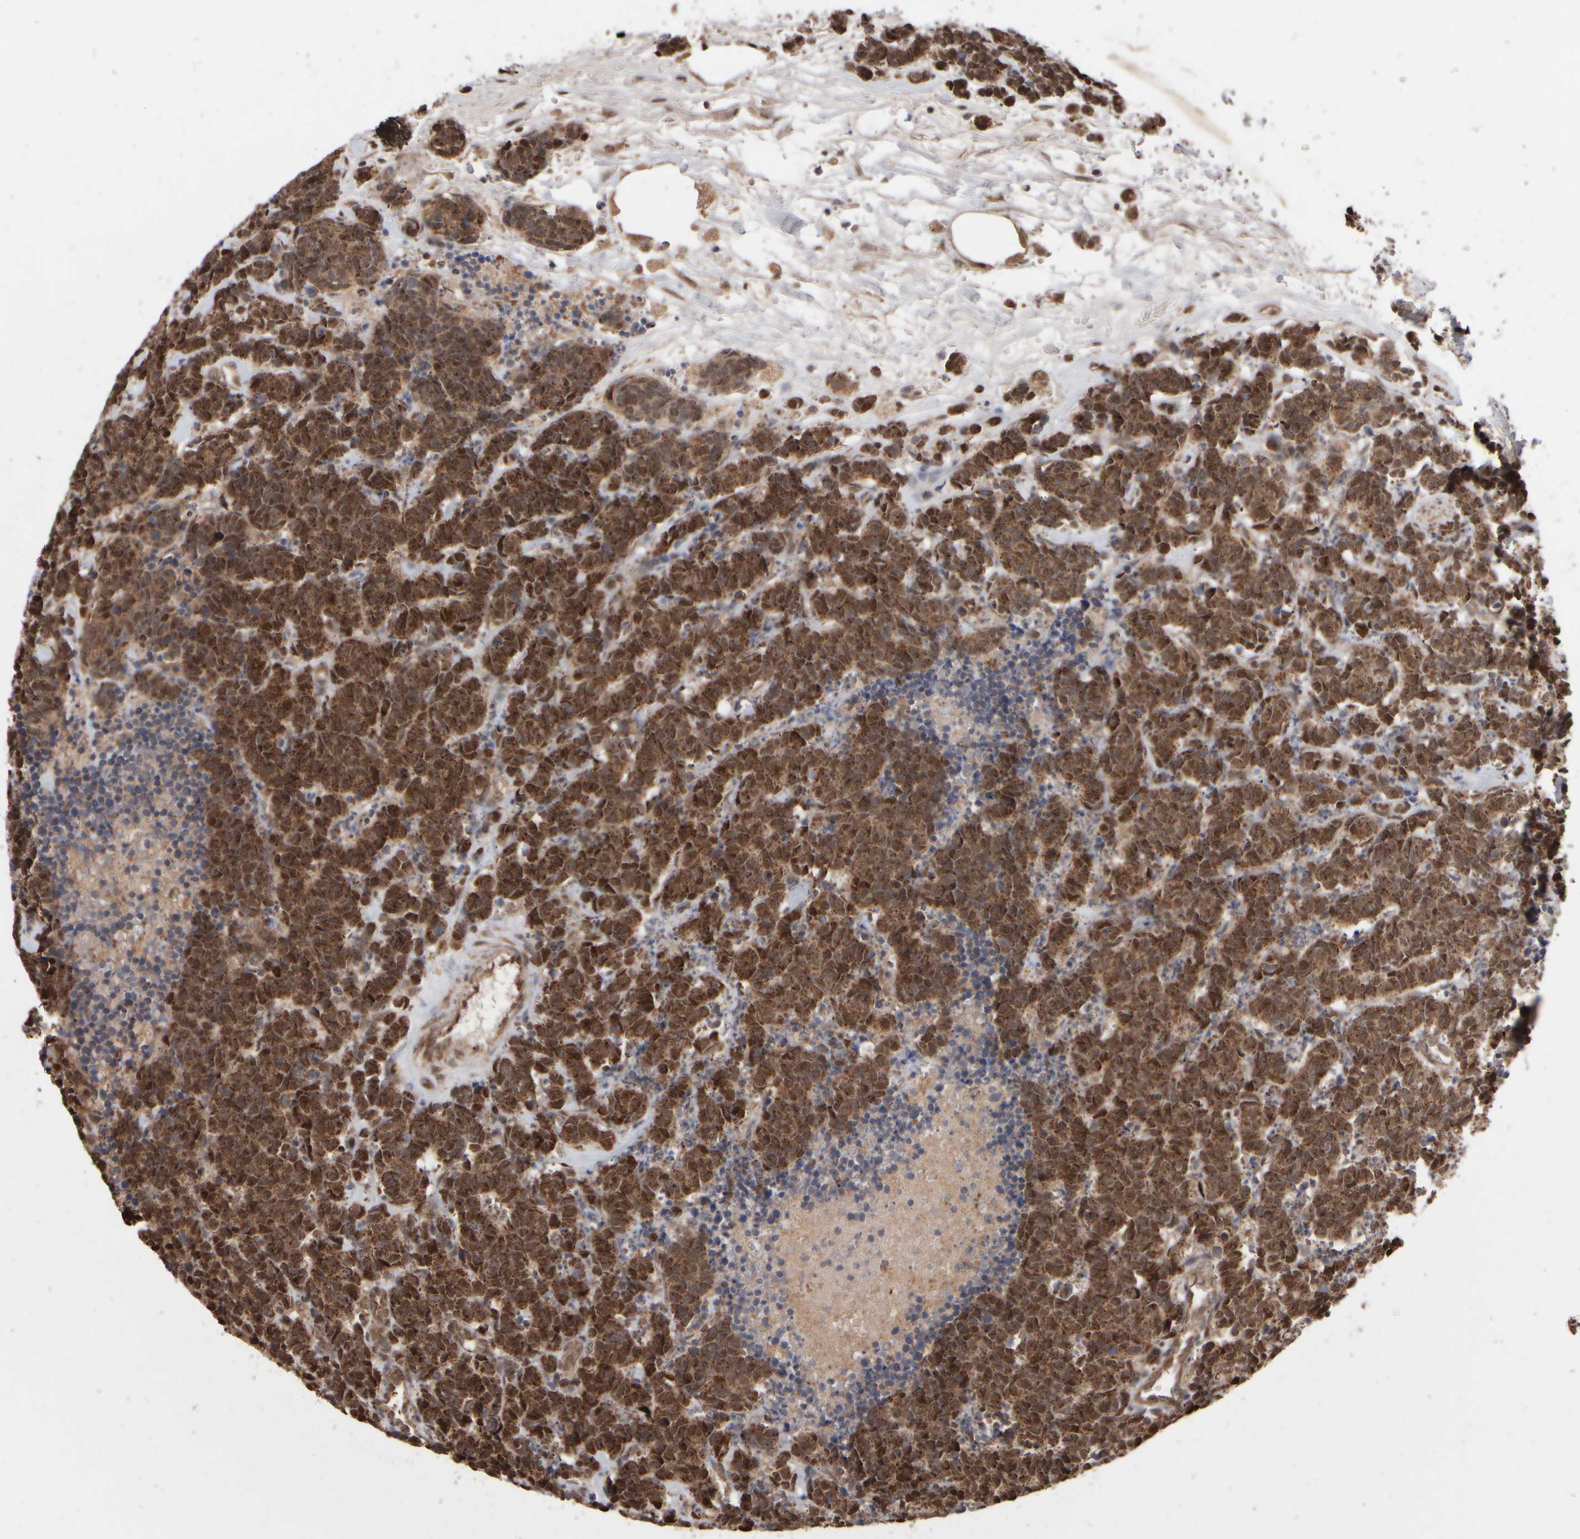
{"staining": {"intensity": "strong", "quantity": ">75%", "location": "cytoplasmic/membranous,nuclear"}, "tissue": "carcinoid", "cell_type": "Tumor cells", "image_type": "cancer", "snomed": [{"axis": "morphology", "description": "Carcinoma, NOS"}, {"axis": "morphology", "description": "Carcinoid, malignant, NOS"}, {"axis": "topography", "description": "Urinary bladder"}], "caption": "Carcinoid (malignant) stained with DAB IHC exhibits high levels of strong cytoplasmic/membranous and nuclear staining in about >75% of tumor cells.", "gene": "ABHD11", "patient": {"sex": "male", "age": 57}}